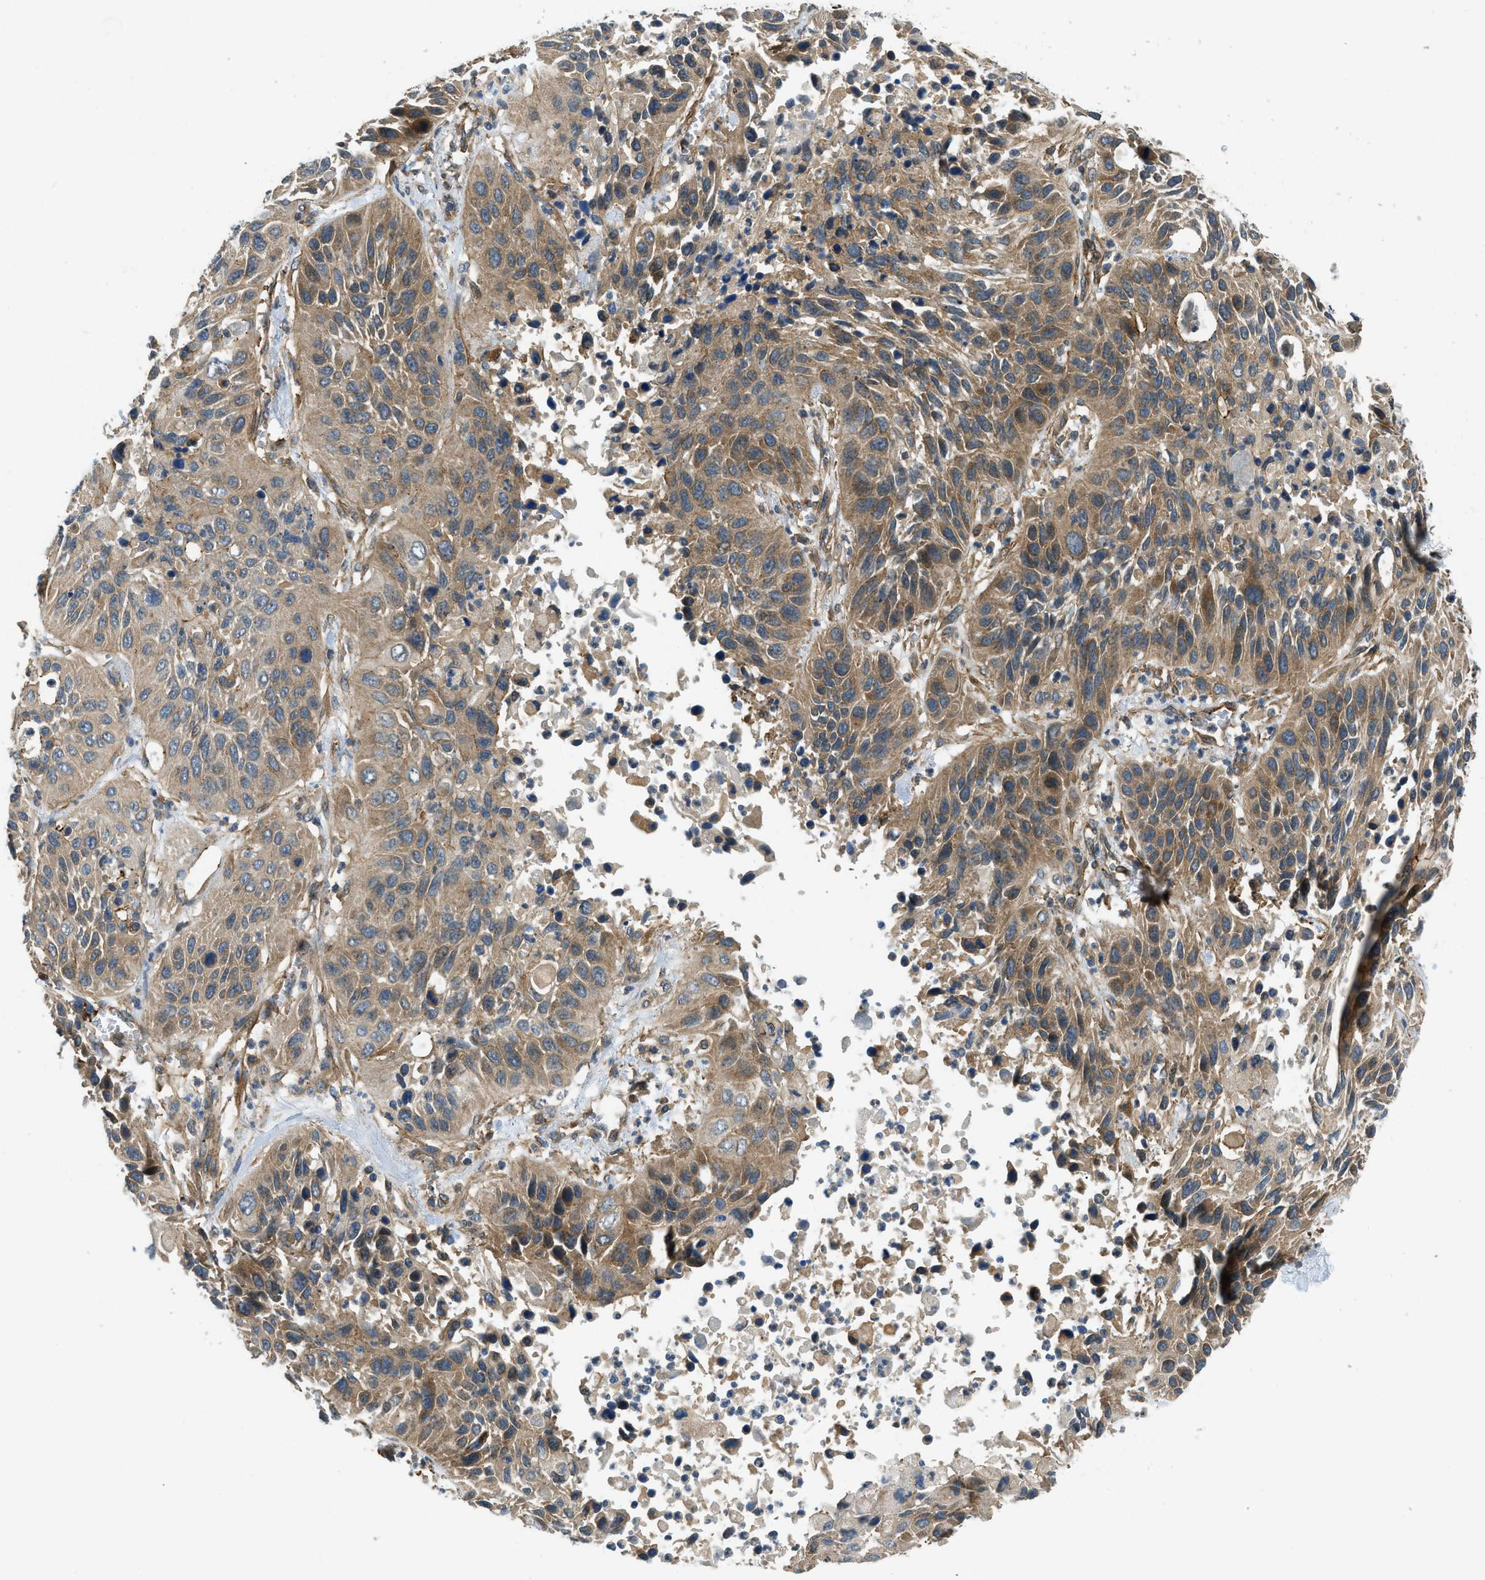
{"staining": {"intensity": "moderate", "quantity": ">75%", "location": "cytoplasmic/membranous"}, "tissue": "lung cancer", "cell_type": "Tumor cells", "image_type": "cancer", "snomed": [{"axis": "morphology", "description": "Squamous cell carcinoma, NOS"}, {"axis": "topography", "description": "Lung"}], "caption": "Tumor cells demonstrate medium levels of moderate cytoplasmic/membranous expression in about >75% of cells in human lung cancer.", "gene": "CGN", "patient": {"sex": "female", "age": 76}}